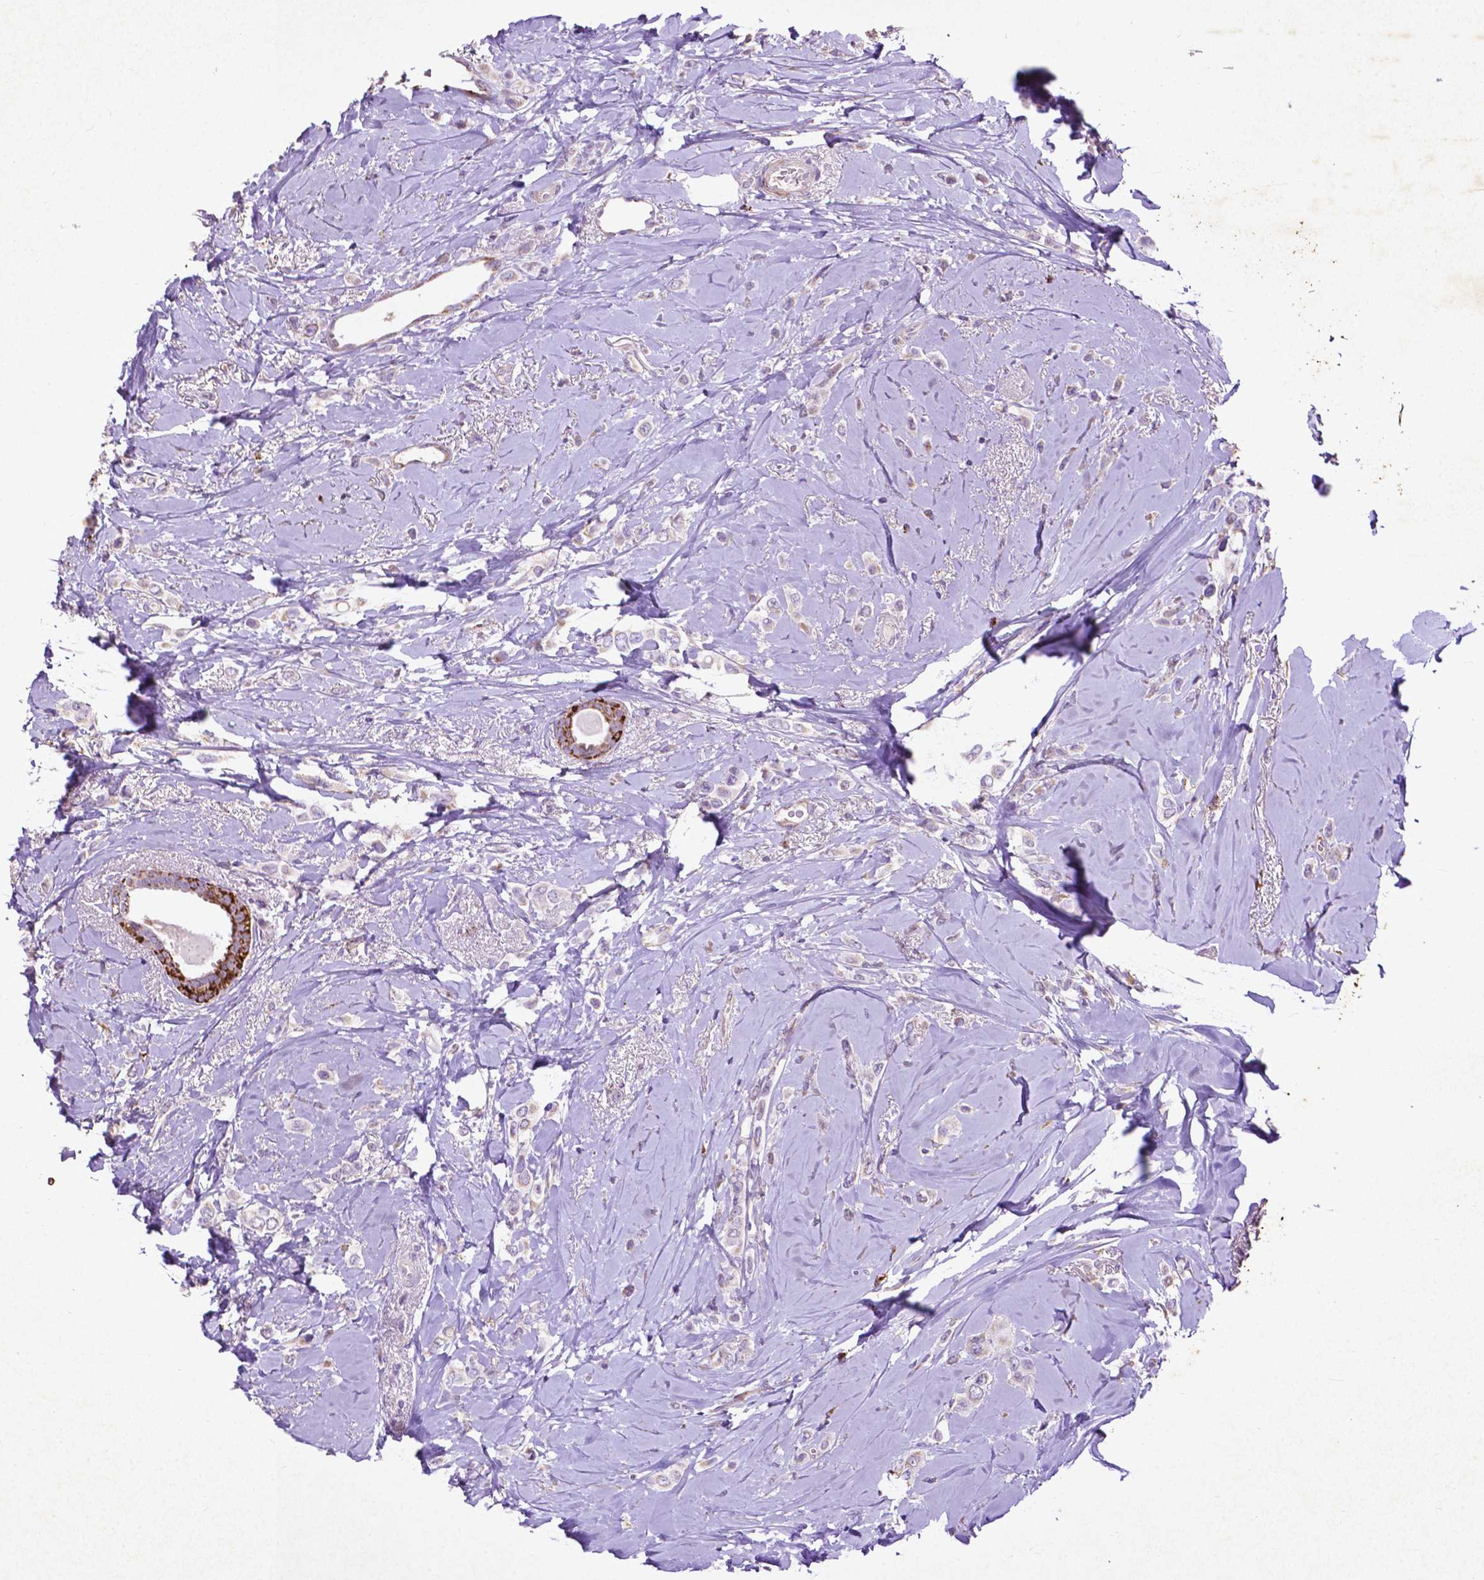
{"staining": {"intensity": "negative", "quantity": "none", "location": "none"}, "tissue": "breast cancer", "cell_type": "Tumor cells", "image_type": "cancer", "snomed": [{"axis": "morphology", "description": "Lobular carcinoma"}, {"axis": "topography", "description": "Breast"}], "caption": "IHC image of neoplastic tissue: breast cancer stained with DAB (3,3'-diaminobenzidine) reveals no significant protein positivity in tumor cells.", "gene": "THEGL", "patient": {"sex": "female", "age": 66}}